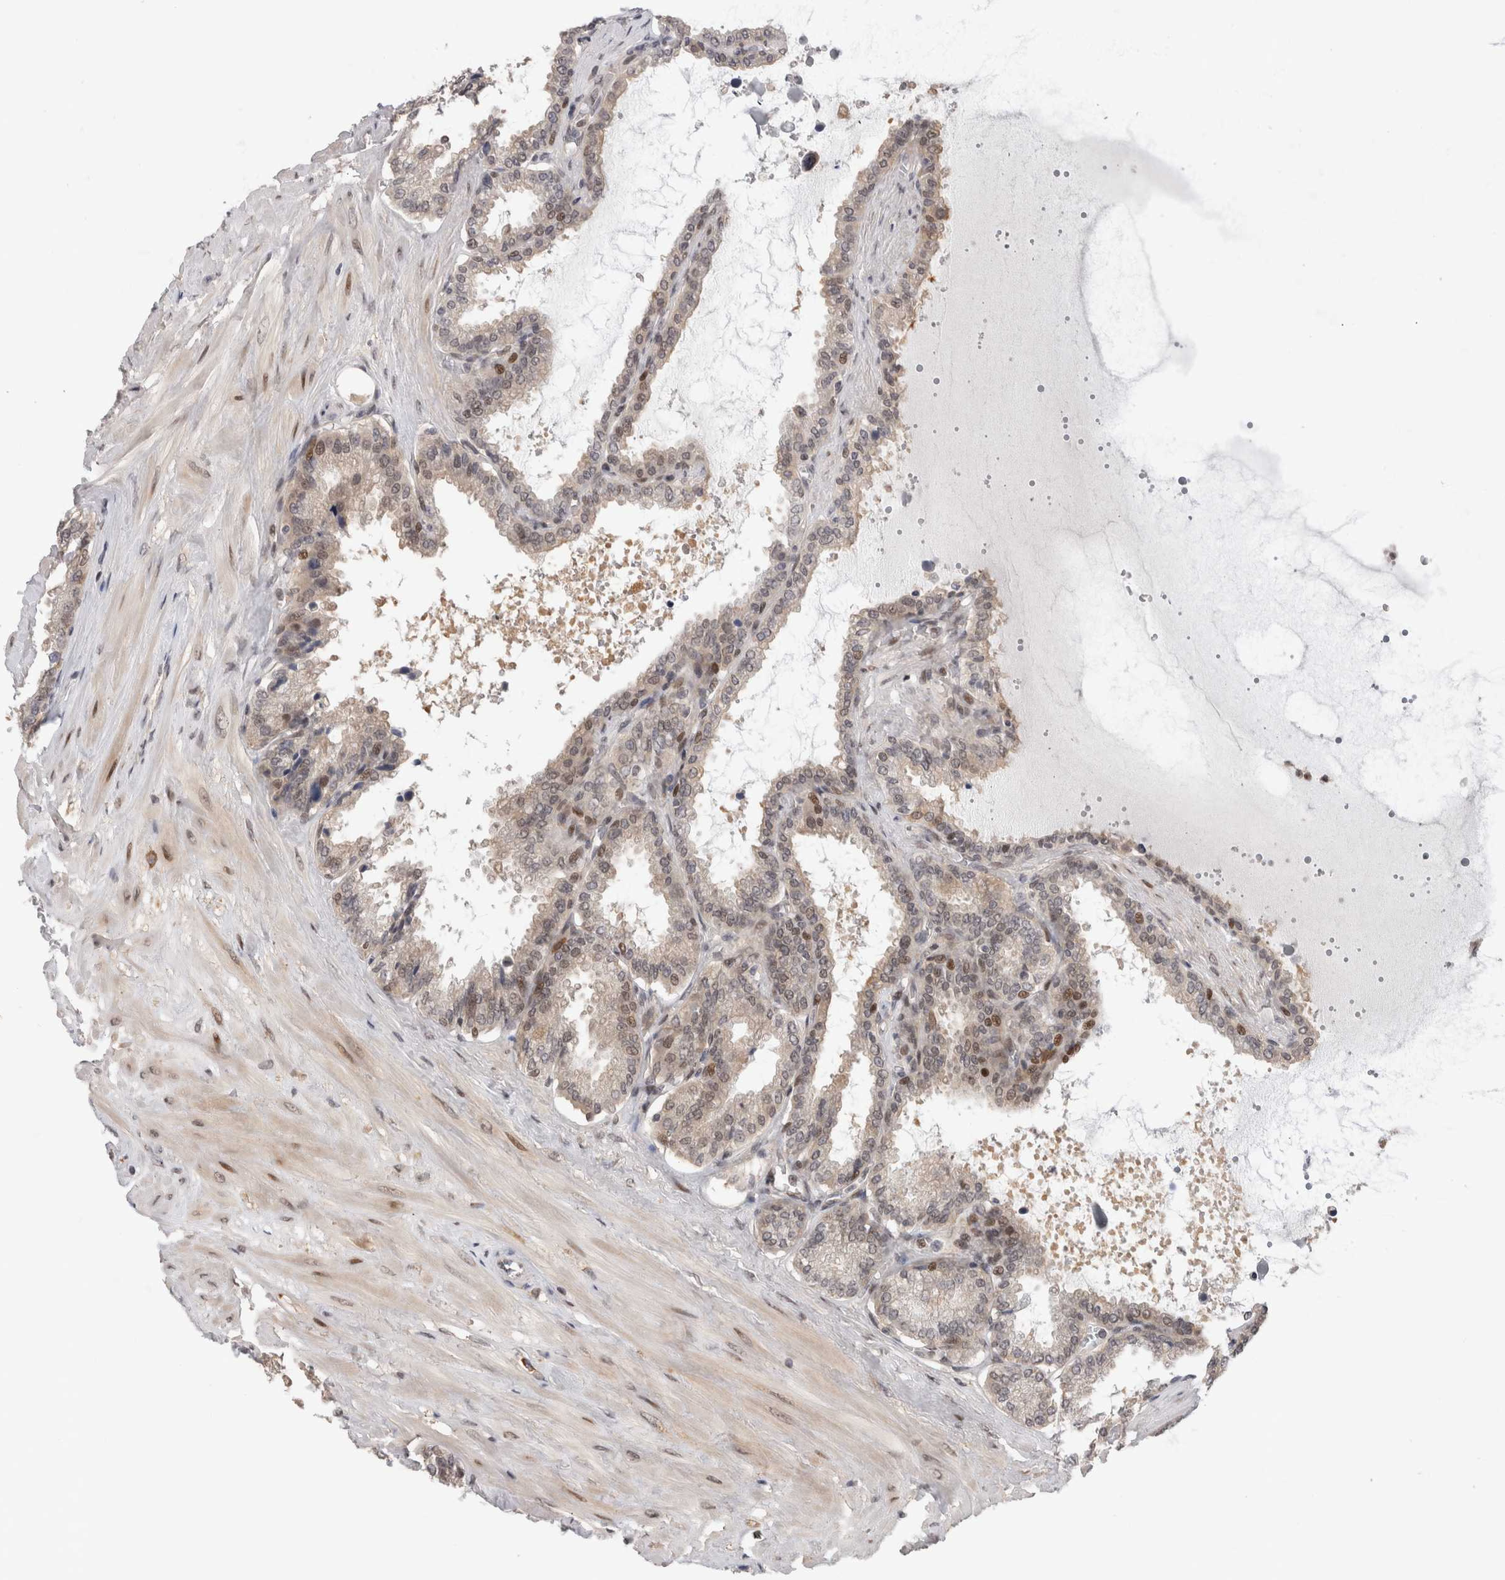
{"staining": {"intensity": "moderate", "quantity": "<25%", "location": "nuclear"}, "tissue": "seminal vesicle", "cell_type": "Glandular cells", "image_type": "normal", "snomed": [{"axis": "morphology", "description": "Normal tissue, NOS"}, {"axis": "topography", "description": "Seminal veicle"}], "caption": "High-magnification brightfield microscopy of benign seminal vesicle stained with DAB (brown) and counterstained with hematoxylin (blue). glandular cells exhibit moderate nuclear staining is present in approximately<25% of cells.", "gene": "ZNF521", "patient": {"sex": "male", "age": 46}}